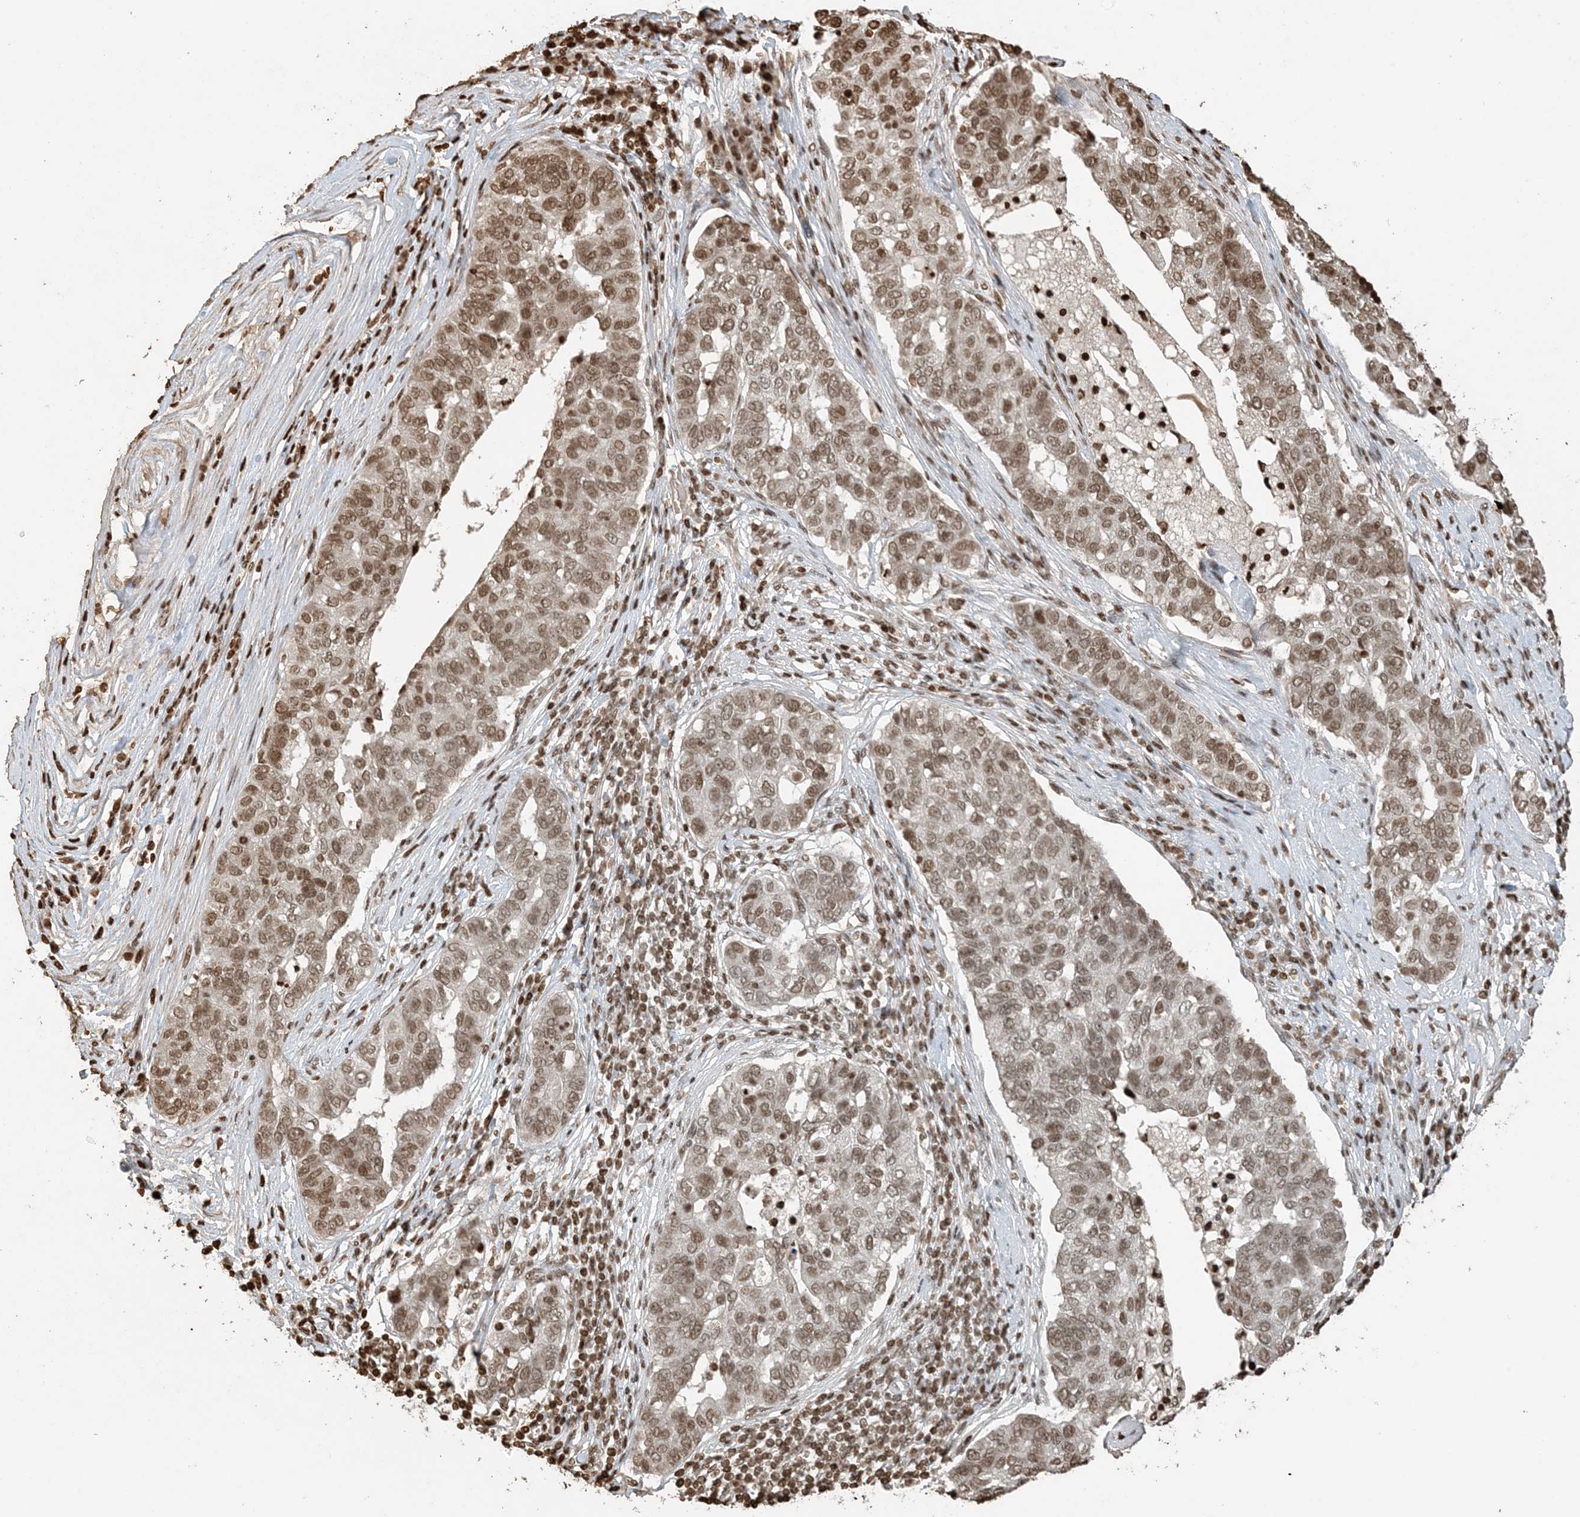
{"staining": {"intensity": "moderate", "quantity": ">75%", "location": "nuclear"}, "tissue": "pancreatic cancer", "cell_type": "Tumor cells", "image_type": "cancer", "snomed": [{"axis": "morphology", "description": "Adenocarcinoma, NOS"}, {"axis": "topography", "description": "Pancreas"}], "caption": "Human adenocarcinoma (pancreatic) stained for a protein (brown) demonstrates moderate nuclear positive staining in approximately >75% of tumor cells.", "gene": "H3-3B", "patient": {"sex": "female", "age": 61}}